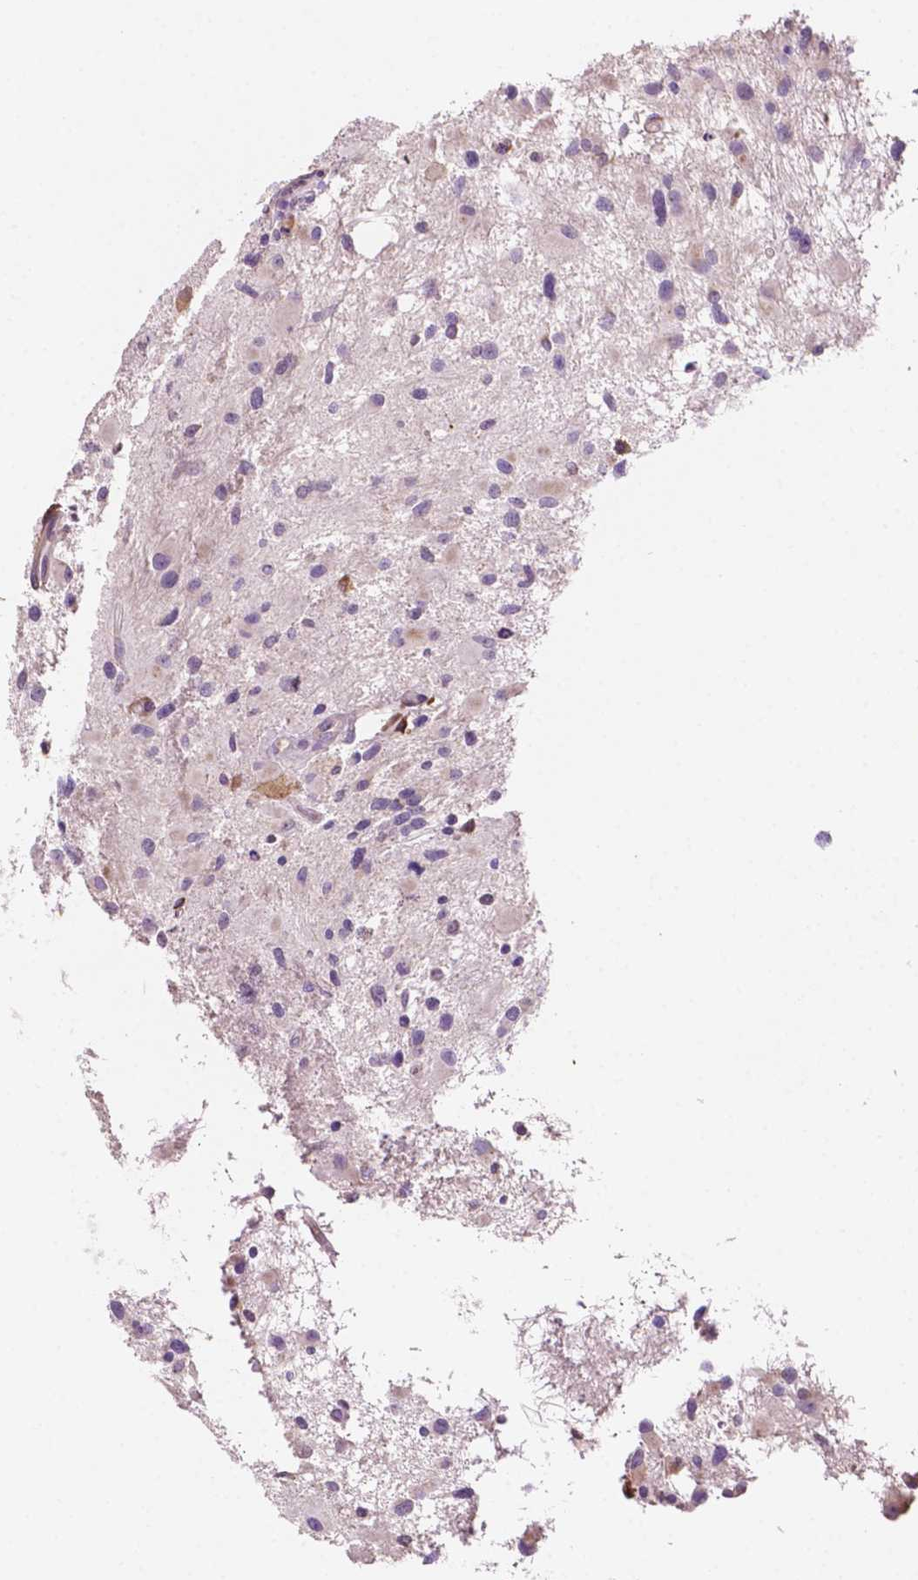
{"staining": {"intensity": "negative", "quantity": "none", "location": "none"}, "tissue": "glioma", "cell_type": "Tumor cells", "image_type": "cancer", "snomed": [{"axis": "morphology", "description": "Glioma, malignant, Low grade"}, {"axis": "topography", "description": "Brain"}], "caption": "Tumor cells are negative for protein expression in human low-grade glioma (malignant). The staining was performed using DAB (3,3'-diaminobenzidine) to visualize the protein expression in brown, while the nuclei were stained in blue with hematoxylin (Magnification: 20x).", "gene": "LRP1B", "patient": {"sex": "female", "age": 32}}